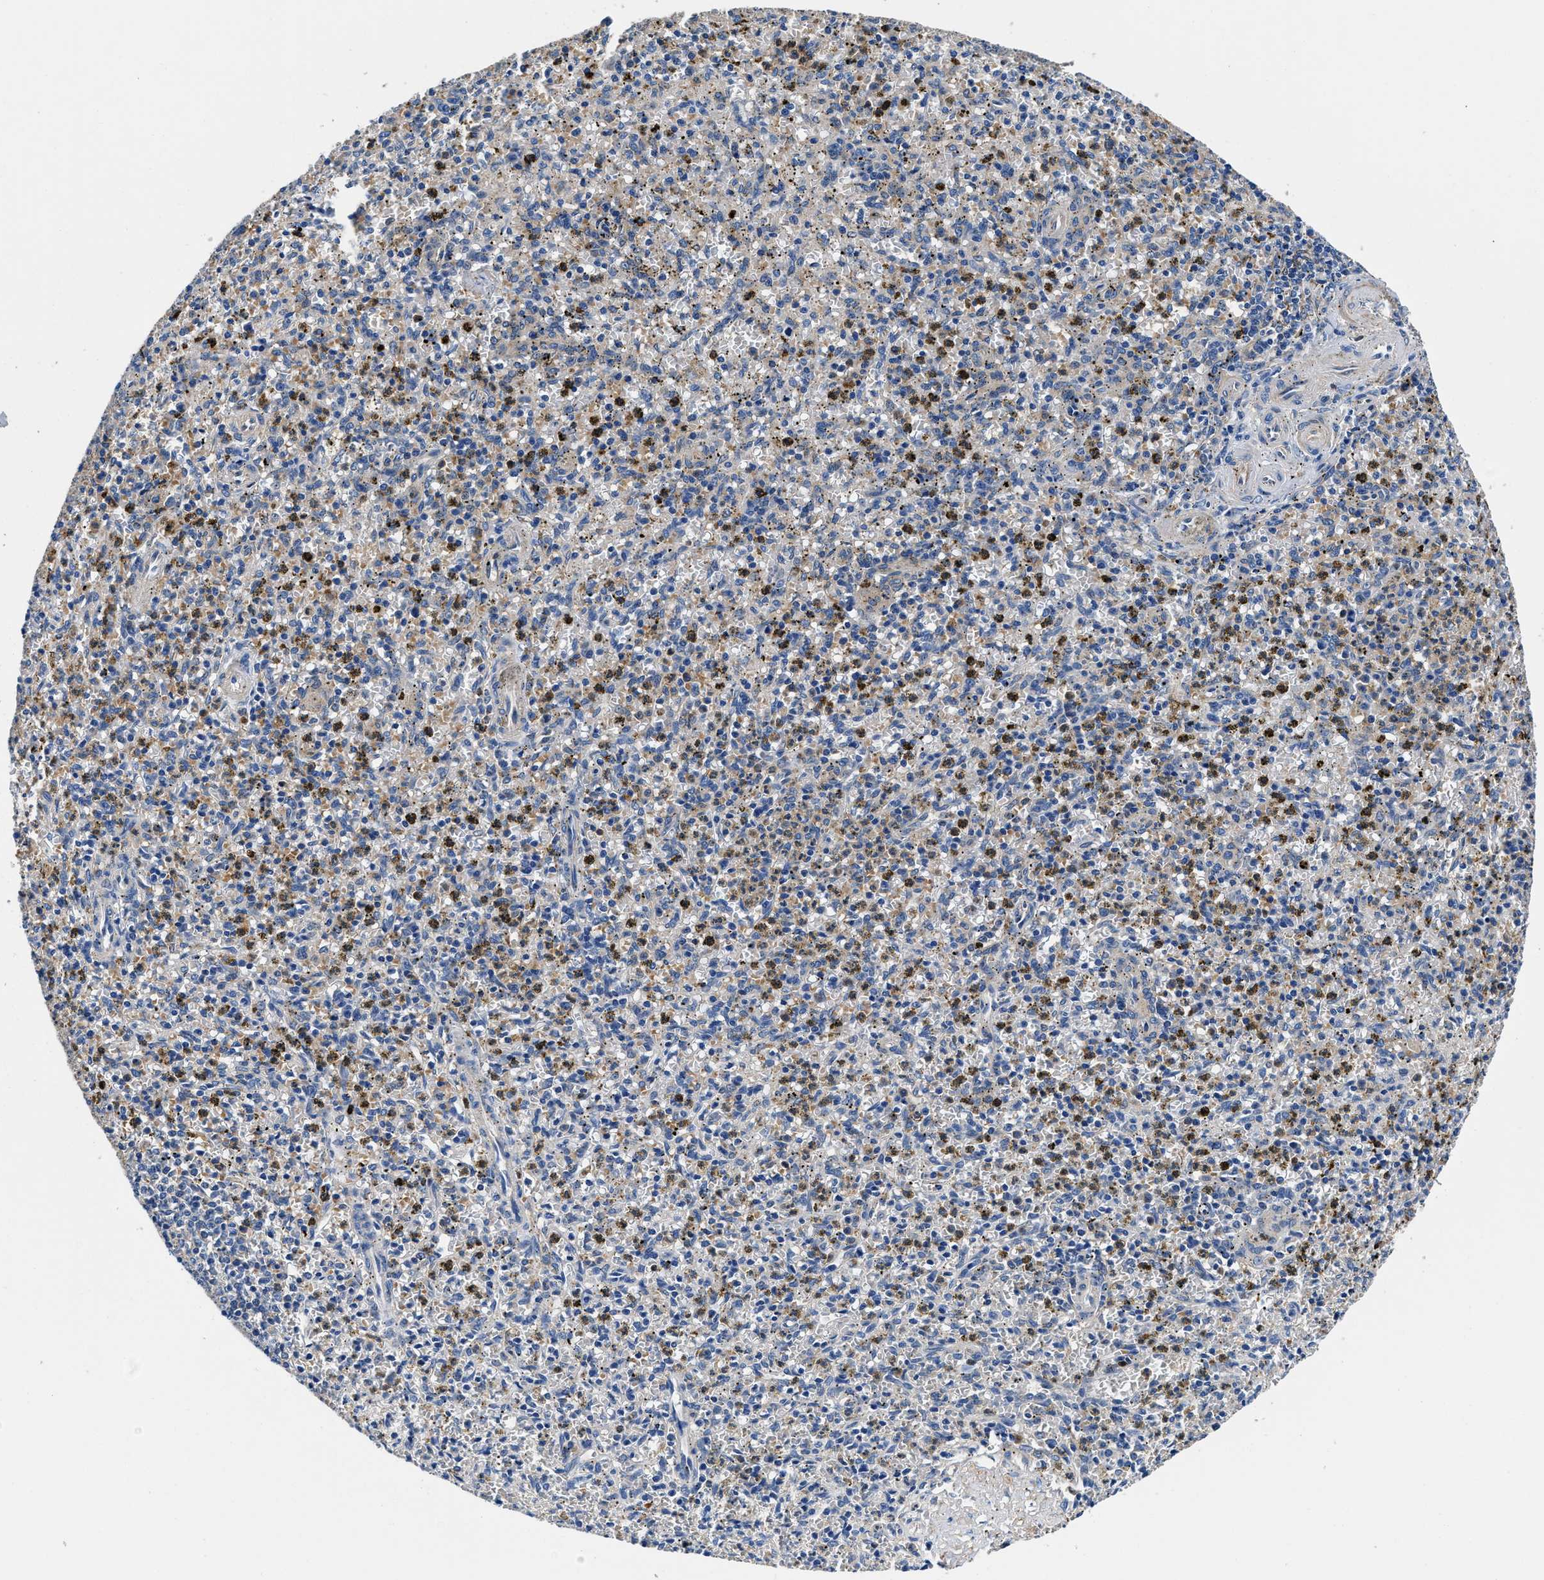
{"staining": {"intensity": "negative", "quantity": "none", "location": "none"}, "tissue": "spleen", "cell_type": "Cells in red pulp", "image_type": "normal", "snomed": [{"axis": "morphology", "description": "Normal tissue, NOS"}, {"axis": "topography", "description": "Spleen"}], "caption": "This is a micrograph of immunohistochemistry staining of normal spleen, which shows no staining in cells in red pulp.", "gene": "NEU1", "patient": {"sex": "male", "age": 72}}